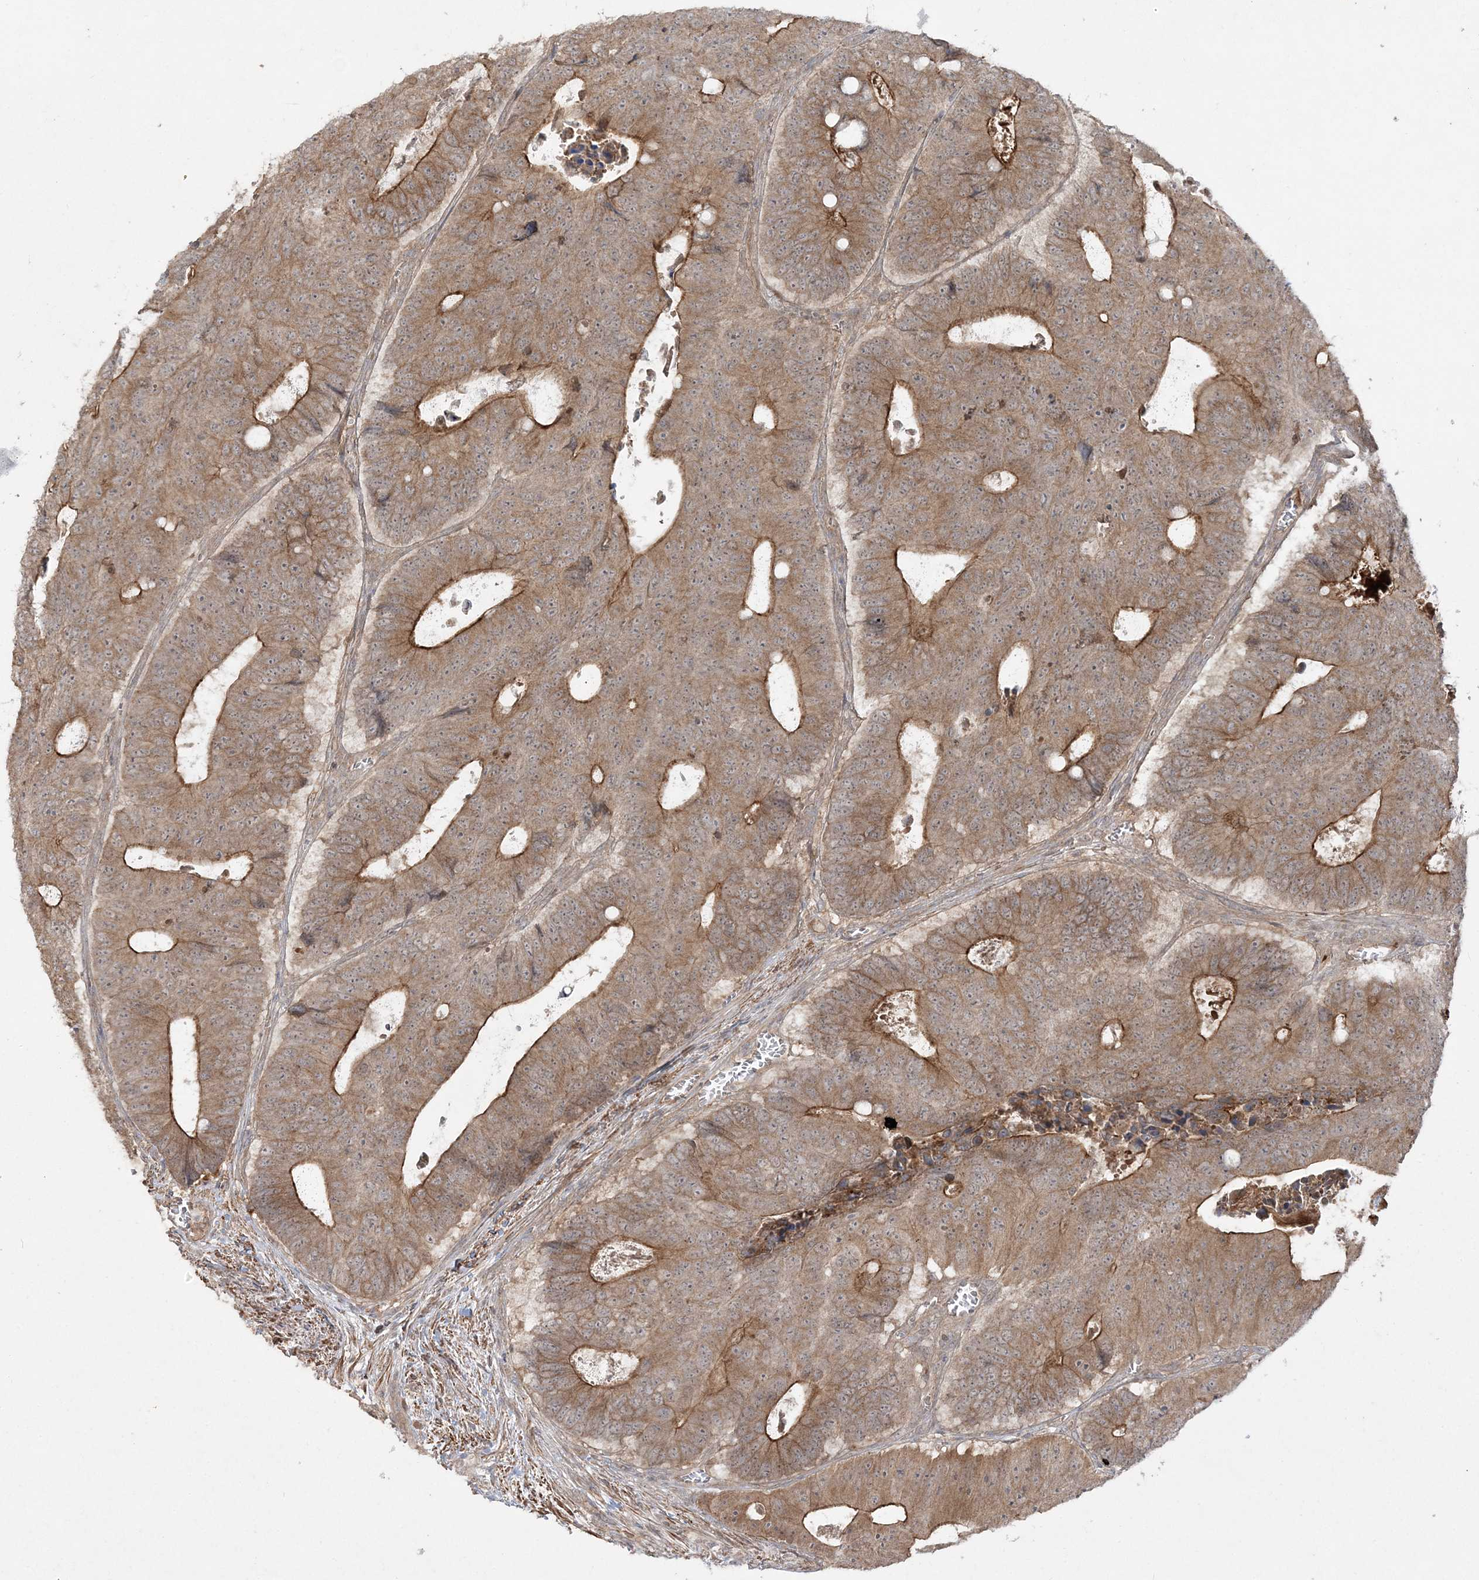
{"staining": {"intensity": "moderate", "quantity": ">75%", "location": "cytoplasmic/membranous"}, "tissue": "colorectal cancer", "cell_type": "Tumor cells", "image_type": "cancer", "snomed": [{"axis": "morphology", "description": "Adenocarcinoma, NOS"}, {"axis": "topography", "description": "Colon"}], "caption": "Protein staining of colorectal adenocarcinoma tissue displays moderate cytoplasmic/membranous staining in approximately >75% of tumor cells. (brown staining indicates protein expression, while blue staining denotes nuclei).", "gene": "MOCS2", "patient": {"sex": "male", "age": 87}}